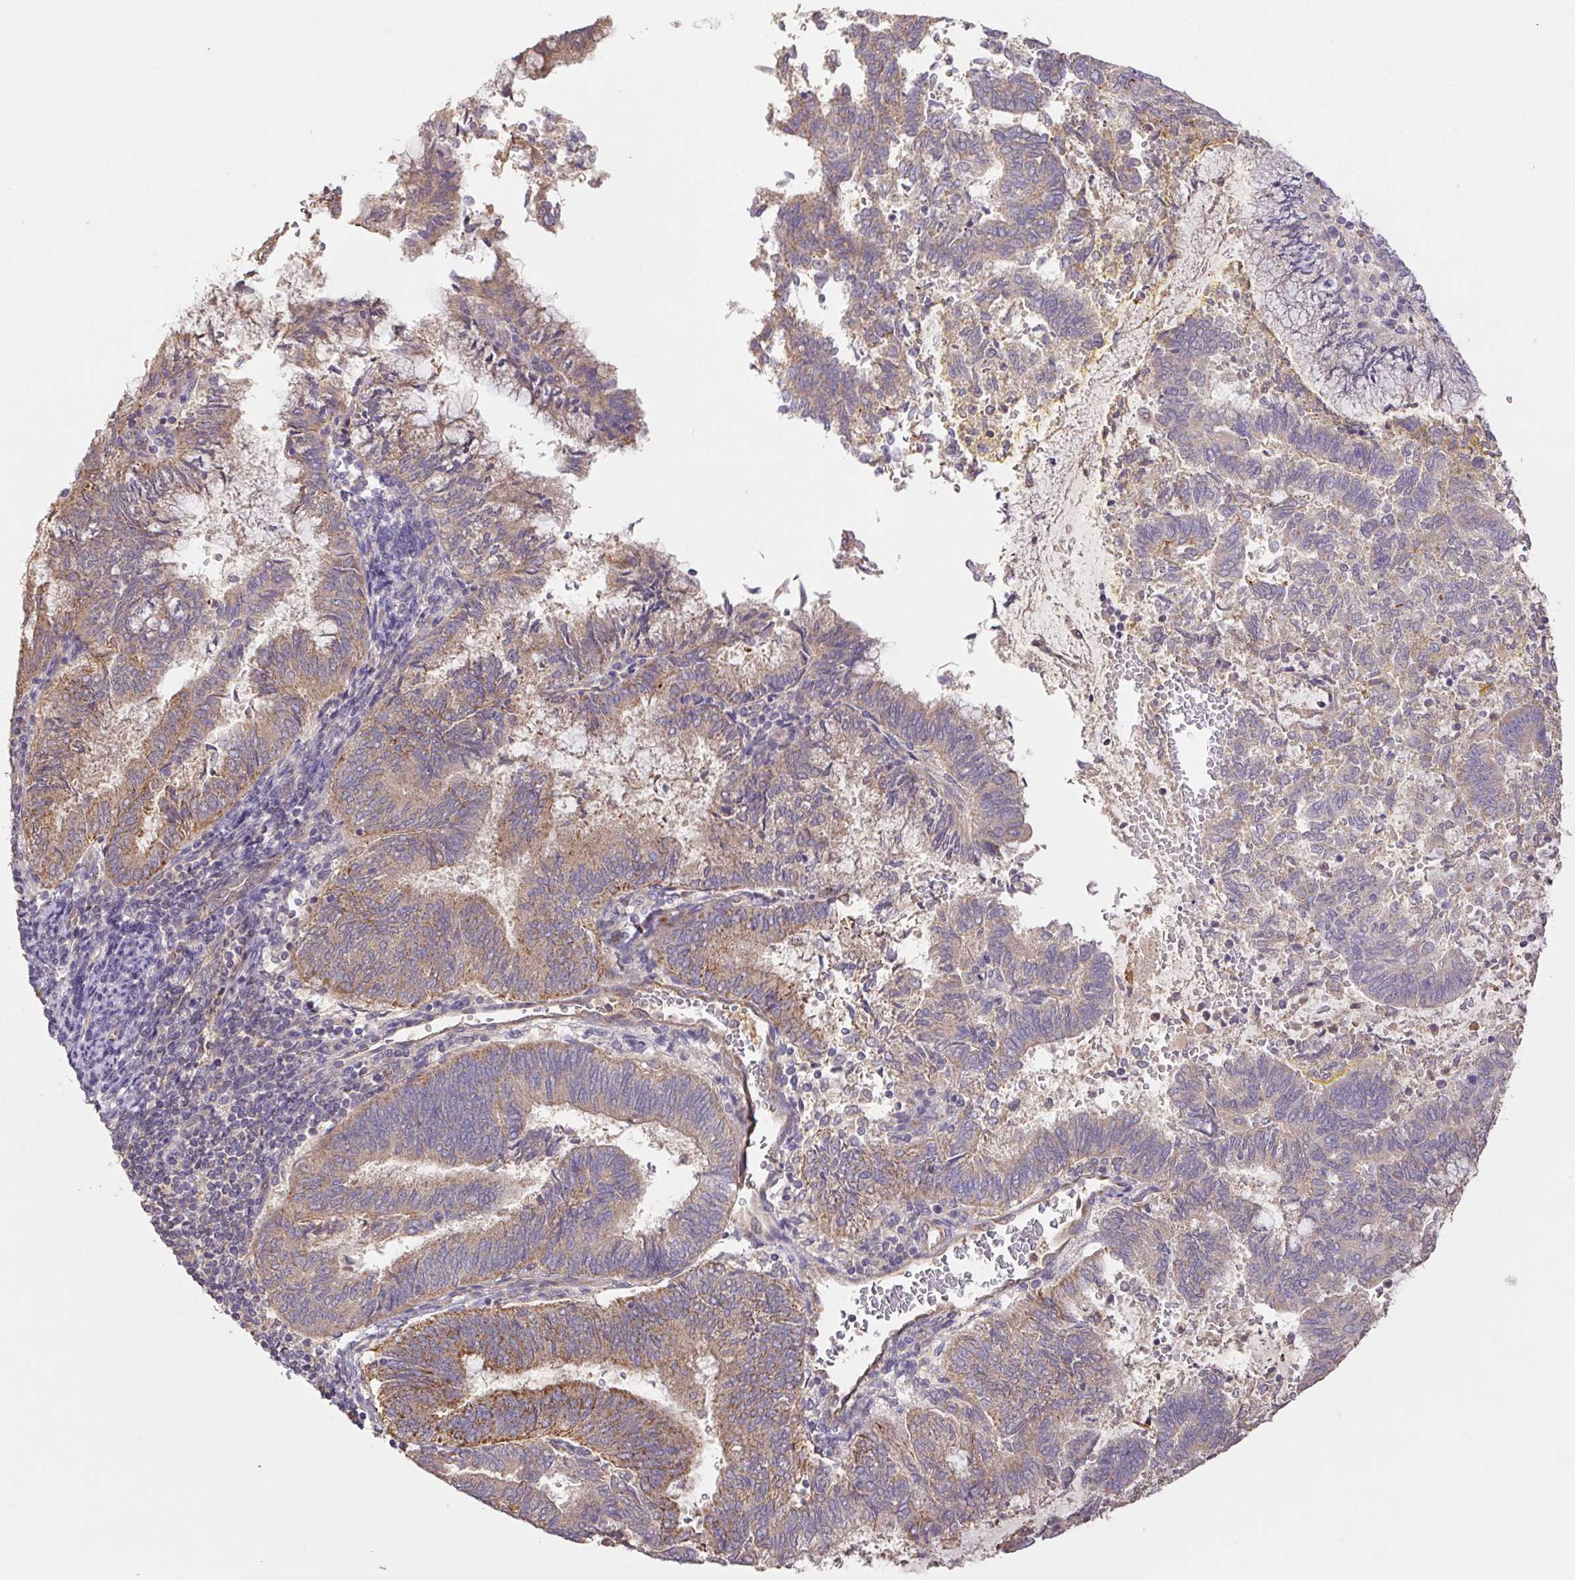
{"staining": {"intensity": "moderate", "quantity": "25%-75%", "location": "cytoplasmic/membranous"}, "tissue": "endometrial cancer", "cell_type": "Tumor cells", "image_type": "cancer", "snomed": [{"axis": "morphology", "description": "Adenocarcinoma, NOS"}, {"axis": "topography", "description": "Endometrium"}], "caption": "Immunohistochemistry staining of adenocarcinoma (endometrial), which exhibits medium levels of moderate cytoplasmic/membranous positivity in about 25%-75% of tumor cells indicating moderate cytoplasmic/membranous protein positivity. The staining was performed using DAB (brown) for protein detection and nuclei were counterstained in hematoxylin (blue).", "gene": "RAB11A", "patient": {"sex": "female", "age": 65}}